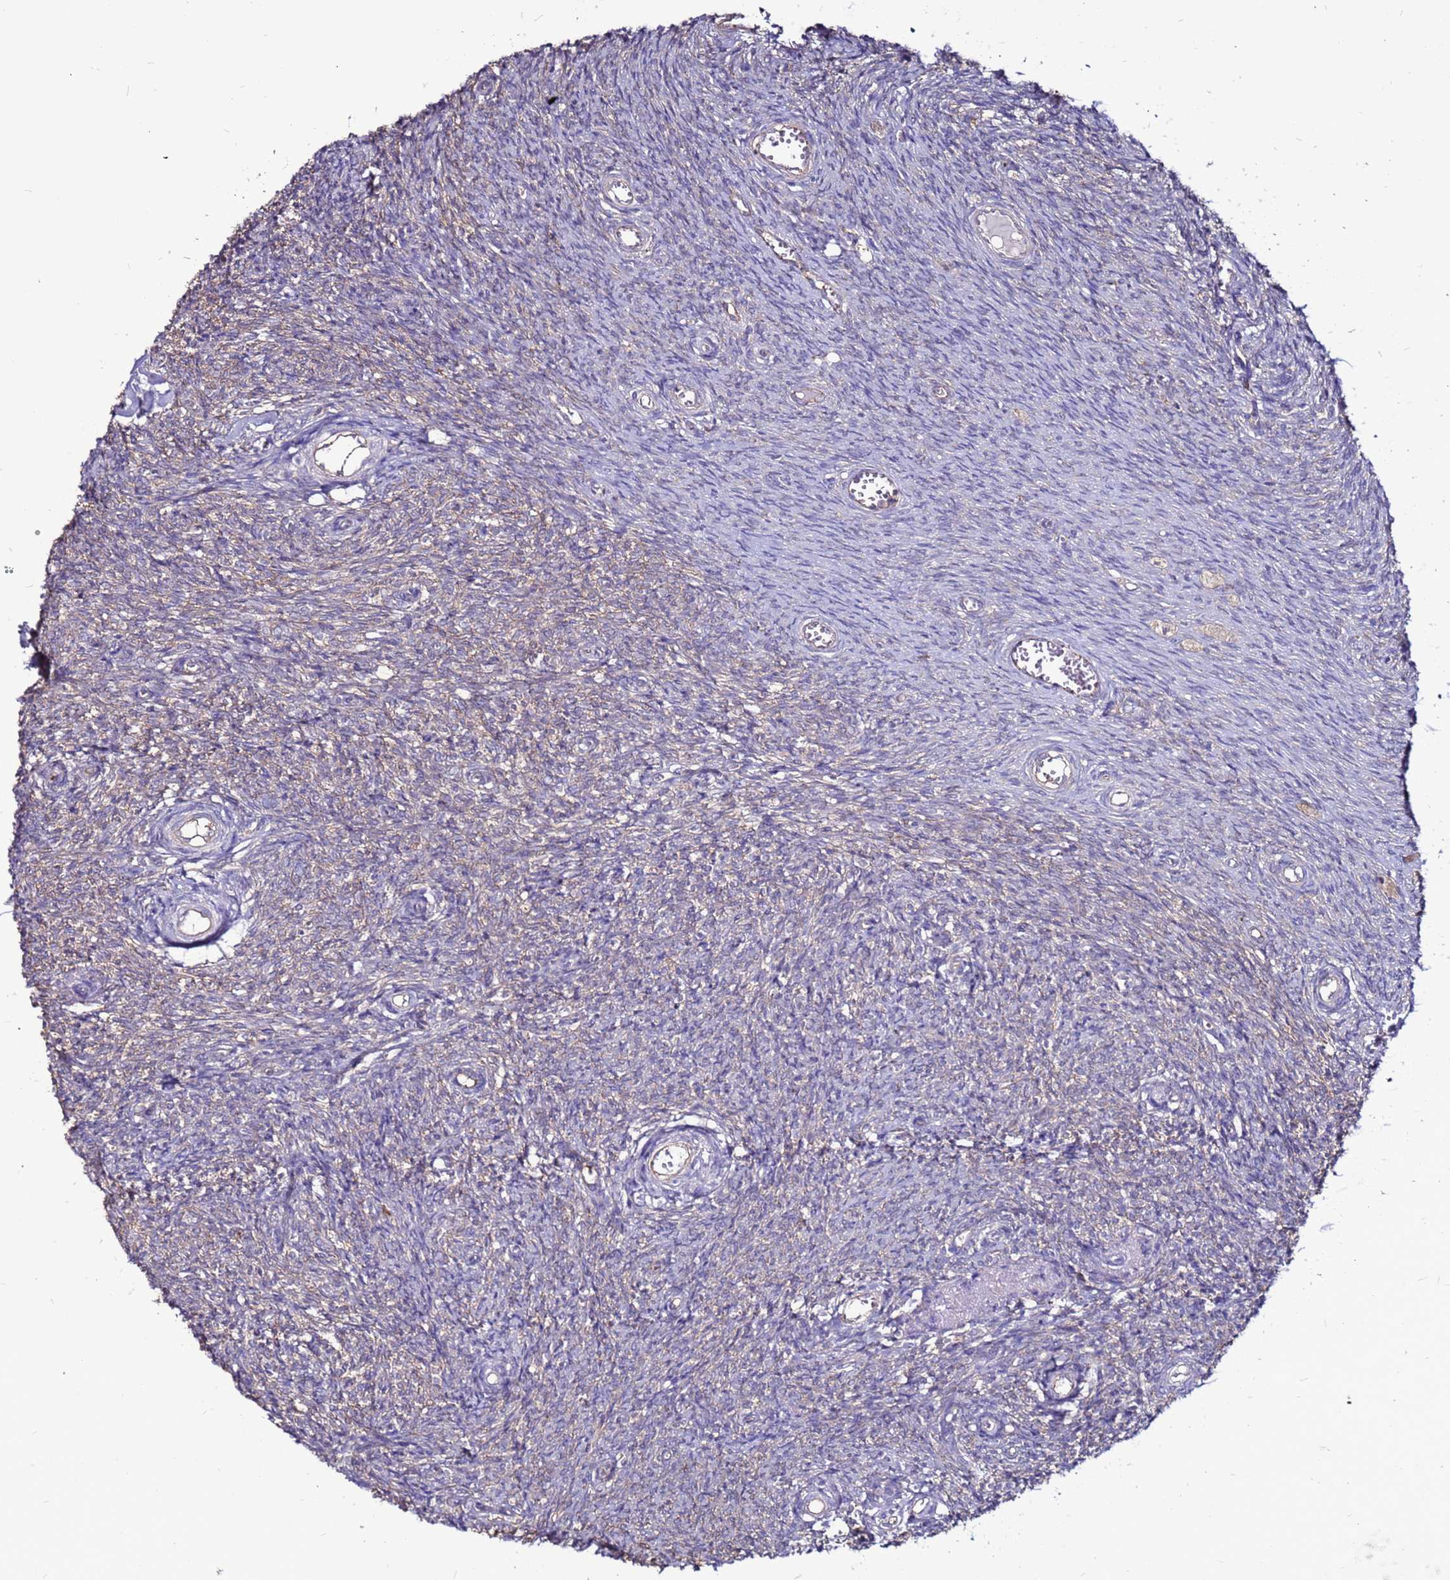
{"staining": {"intensity": "weak", "quantity": ">75%", "location": "cytoplasmic/membranous"}, "tissue": "ovary", "cell_type": "Follicle cells", "image_type": "normal", "snomed": [{"axis": "morphology", "description": "Normal tissue, NOS"}, {"axis": "topography", "description": "Ovary"}], "caption": "This micrograph reveals IHC staining of unremarkable human ovary, with low weak cytoplasmic/membranous staining in about >75% of follicle cells.", "gene": "NRN1L", "patient": {"sex": "female", "age": 44}}